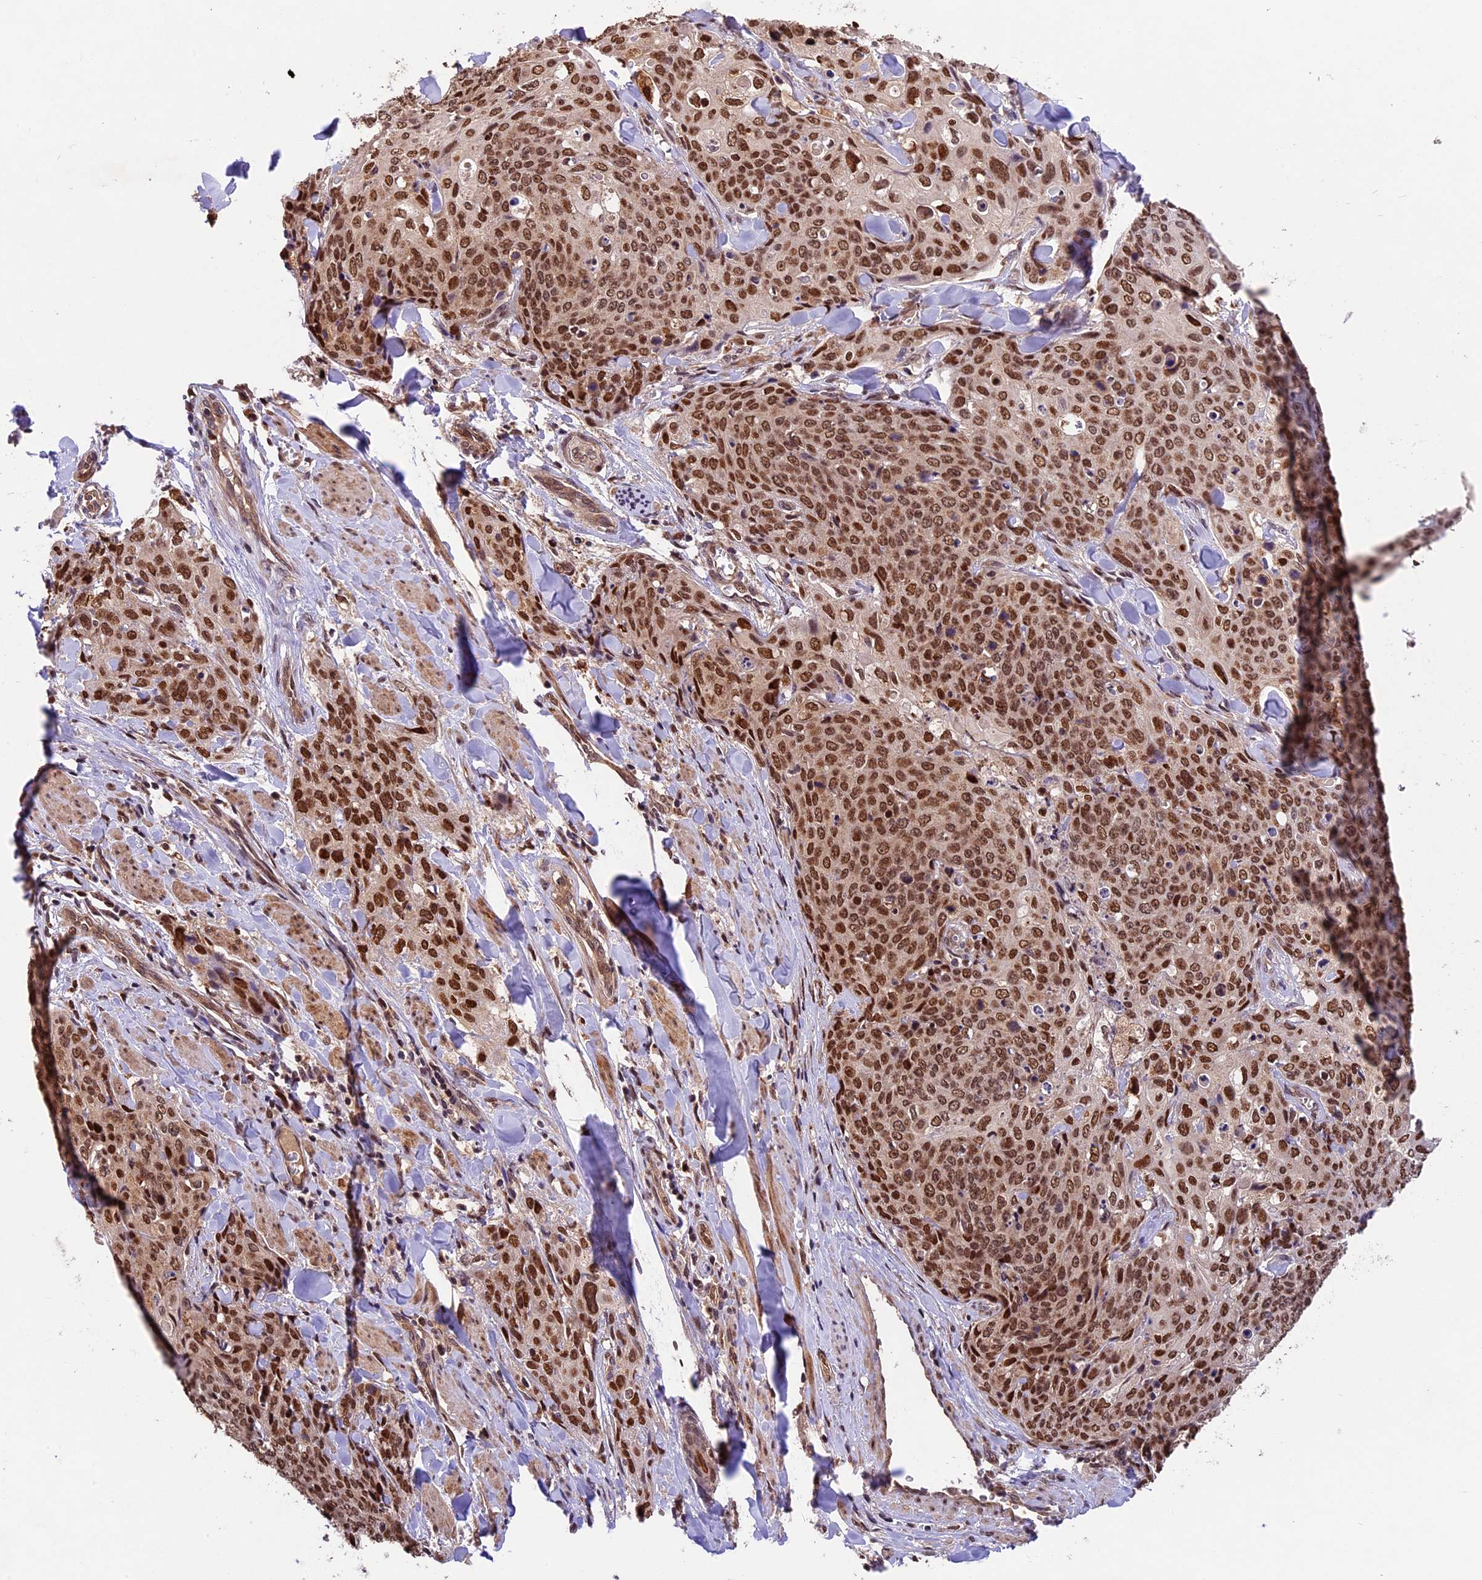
{"staining": {"intensity": "moderate", "quantity": ">75%", "location": "nuclear"}, "tissue": "skin cancer", "cell_type": "Tumor cells", "image_type": "cancer", "snomed": [{"axis": "morphology", "description": "Squamous cell carcinoma, NOS"}, {"axis": "topography", "description": "Skin"}, {"axis": "topography", "description": "Vulva"}], "caption": "This image demonstrates IHC staining of human skin cancer (squamous cell carcinoma), with medium moderate nuclear positivity in approximately >75% of tumor cells.", "gene": "CCSER1", "patient": {"sex": "female", "age": 85}}